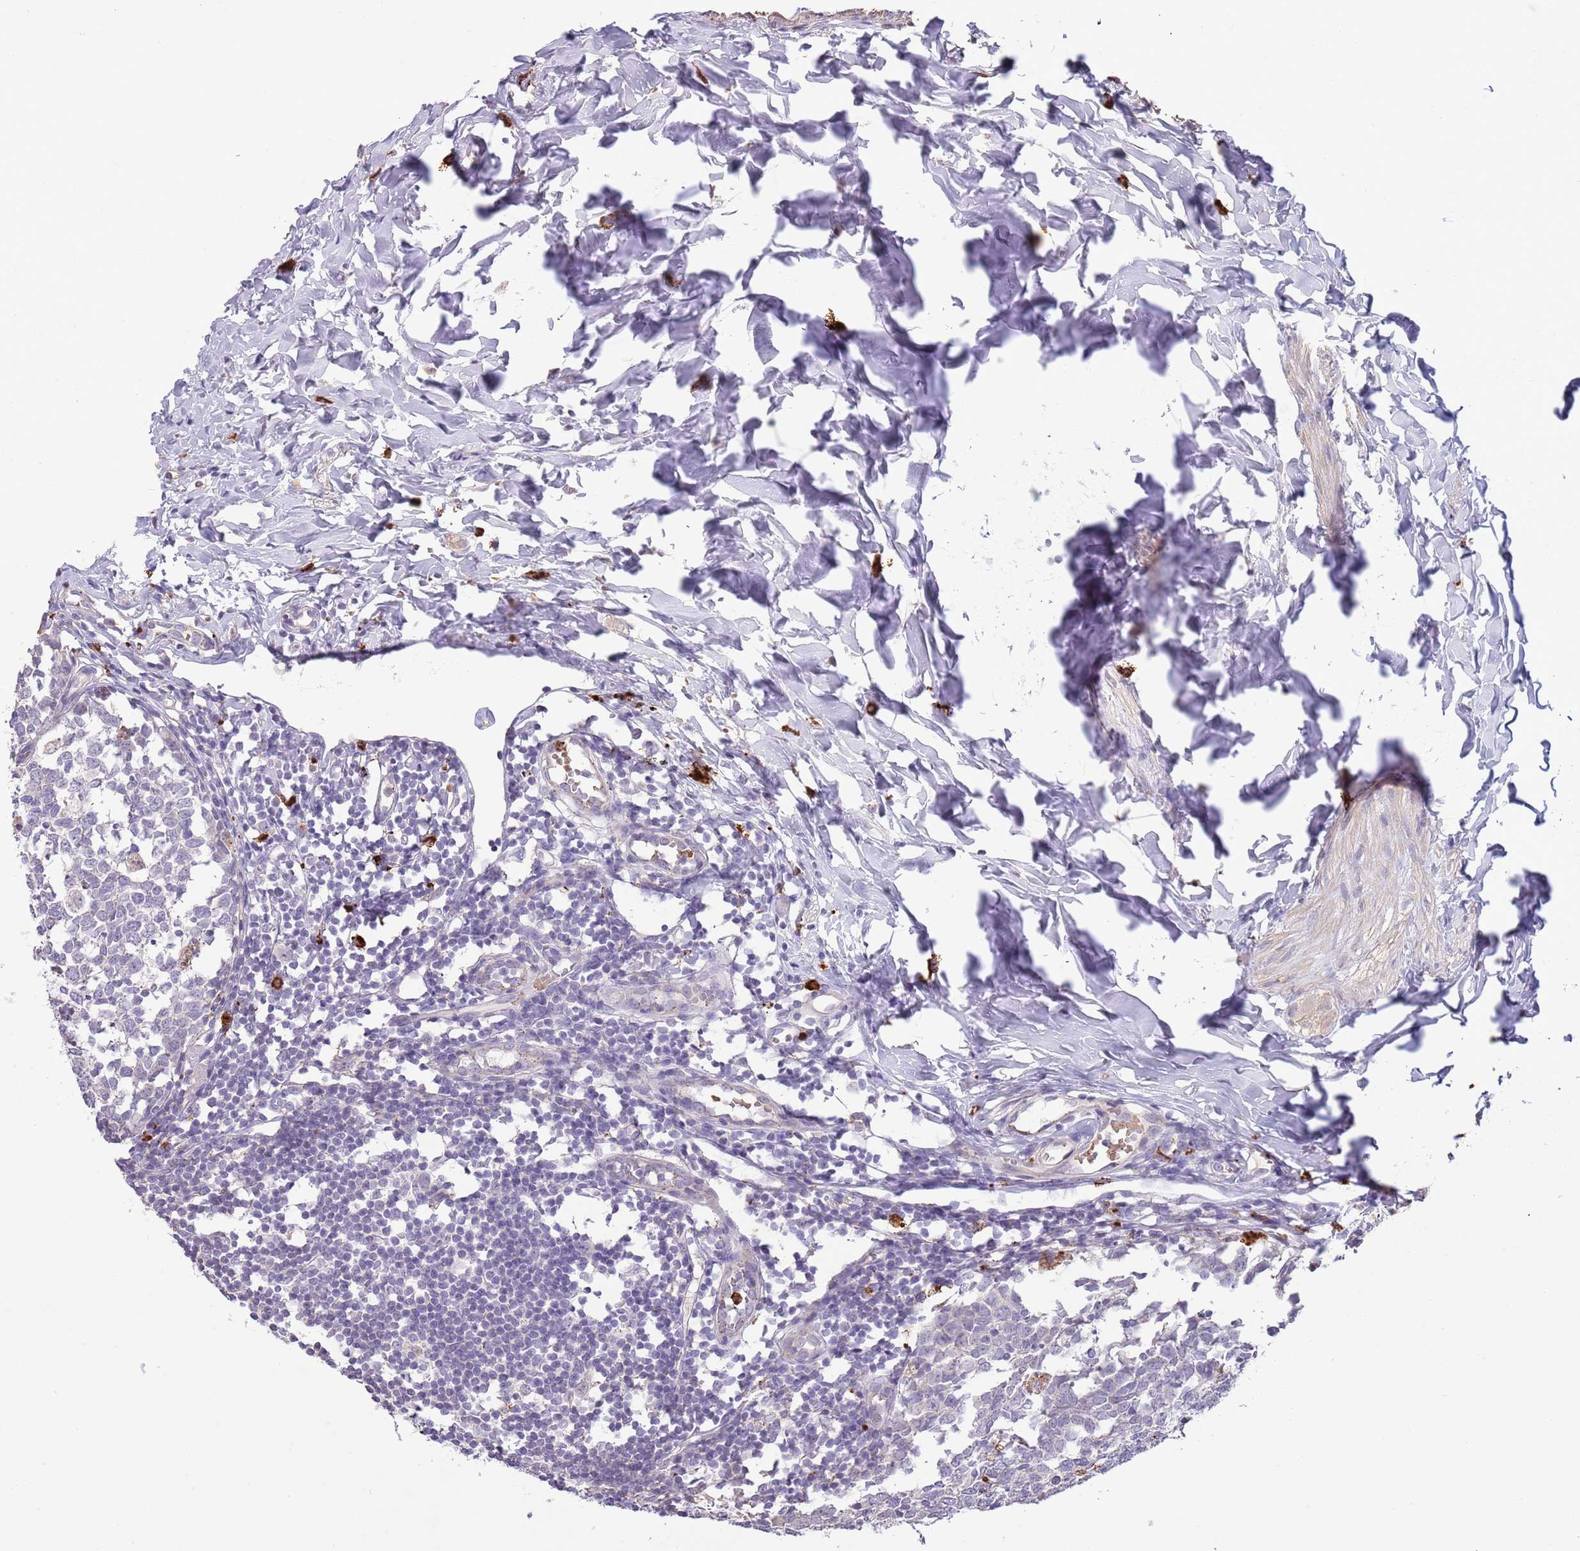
{"staining": {"intensity": "negative", "quantity": "none", "location": "none"}, "tissue": "appendix", "cell_type": "Glandular cells", "image_type": "normal", "snomed": [{"axis": "morphology", "description": "Normal tissue, NOS"}, {"axis": "topography", "description": "Appendix"}], "caption": "This is an immunohistochemistry (IHC) image of normal human appendix. There is no positivity in glandular cells.", "gene": "P2RY13", "patient": {"sex": "male", "age": 14}}